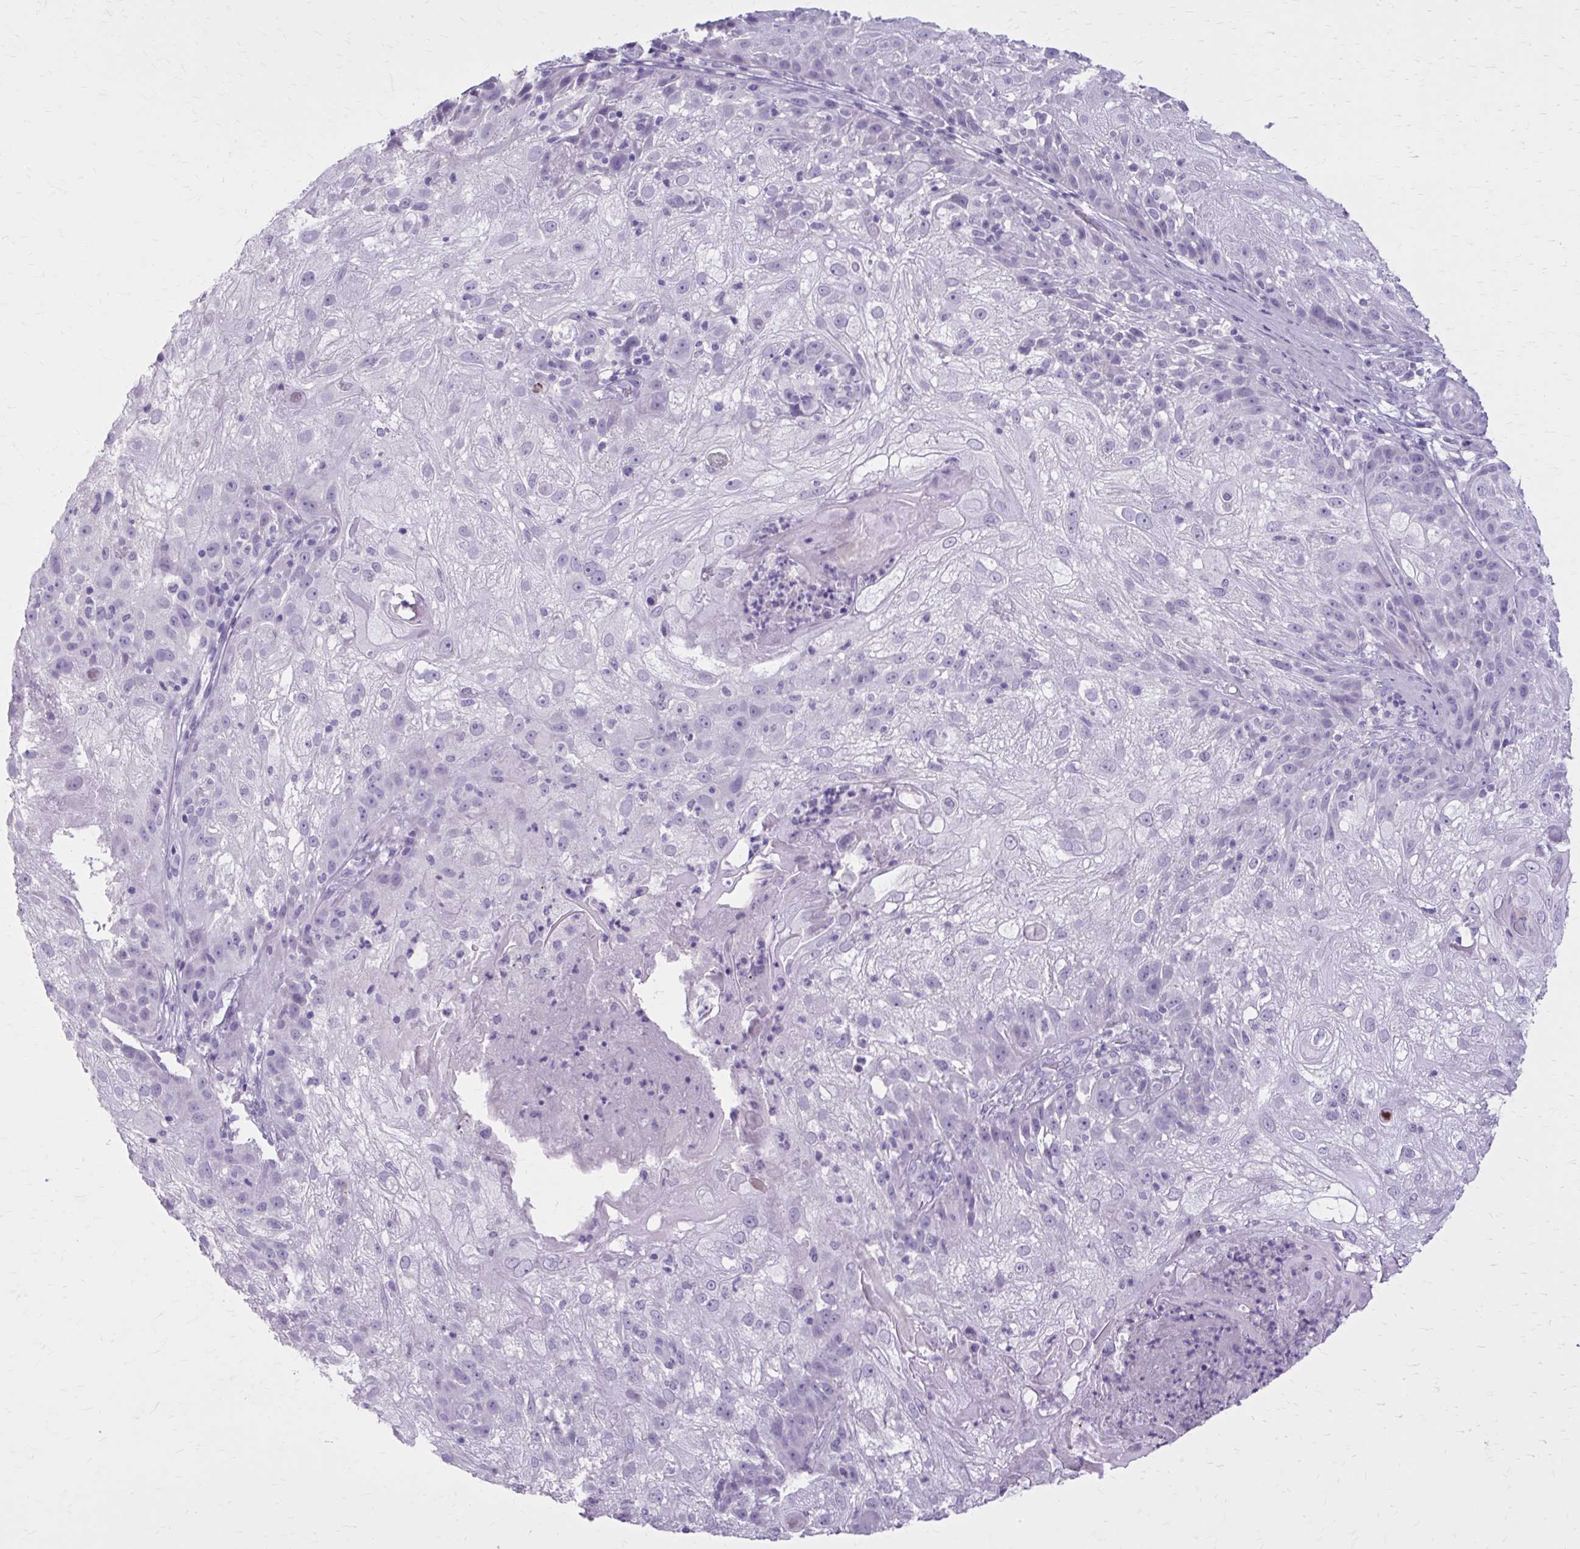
{"staining": {"intensity": "negative", "quantity": "none", "location": "none"}, "tissue": "skin cancer", "cell_type": "Tumor cells", "image_type": "cancer", "snomed": [{"axis": "morphology", "description": "Normal tissue, NOS"}, {"axis": "morphology", "description": "Squamous cell carcinoma, NOS"}, {"axis": "topography", "description": "Skin"}], "caption": "High power microscopy histopathology image of an immunohistochemistry (IHC) photomicrograph of squamous cell carcinoma (skin), revealing no significant expression in tumor cells.", "gene": "OR4B1", "patient": {"sex": "female", "age": 83}}